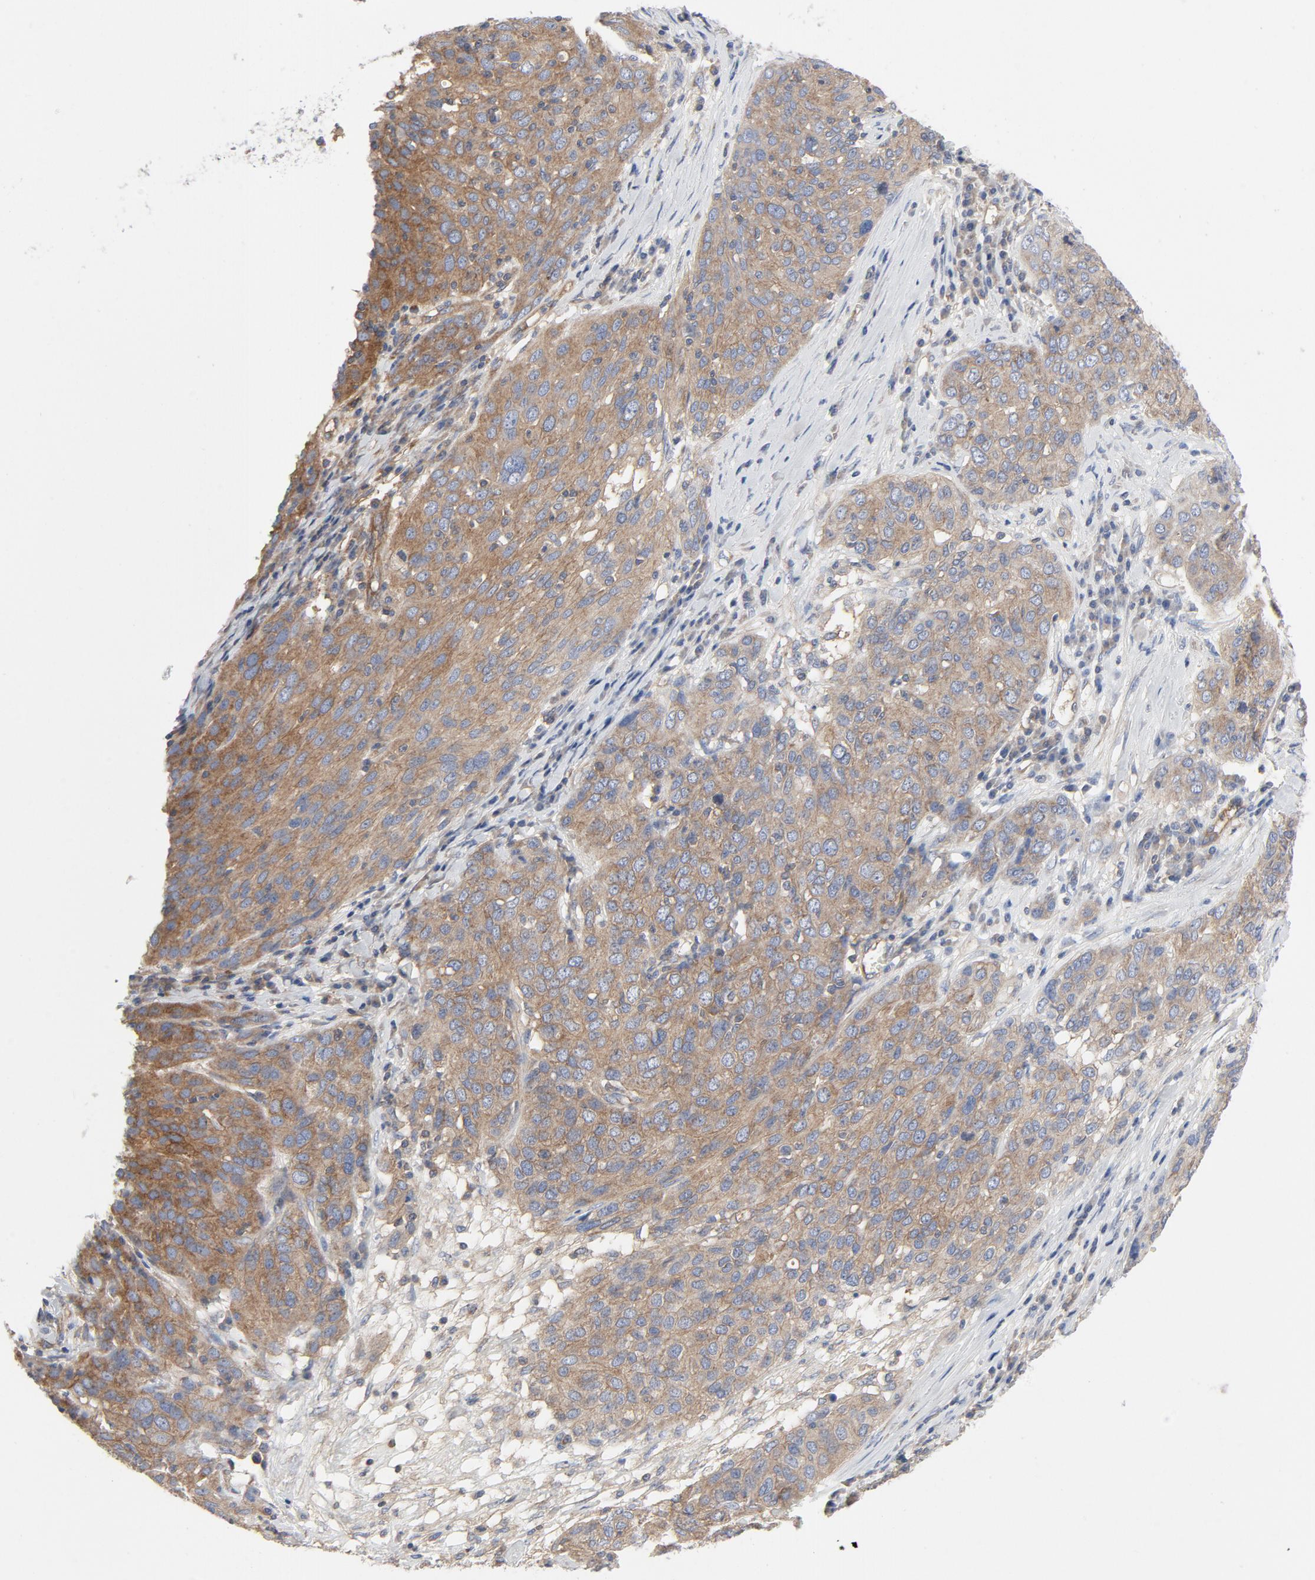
{"staining": {"intensity": "moderate", "quantity": ">75%", "location": "cytoplasmic/membranous"}, "tissue": "ovarian cancer", "cell_type": "Tumor cells", "image_type": "cancer", "snomed": [{"axis": "morphology", "description": "Carcinoma, endometroid"}, {"axis": "topography", "description": "Ovary"}], "caption": "Ovarian endometroid carcinoma stained for a protein demonstrates moderate cytoplasmic/membranous positivity in tumor cells.", "gene": "RABEP1", "patient": {"sex": "female", "age": 50}}